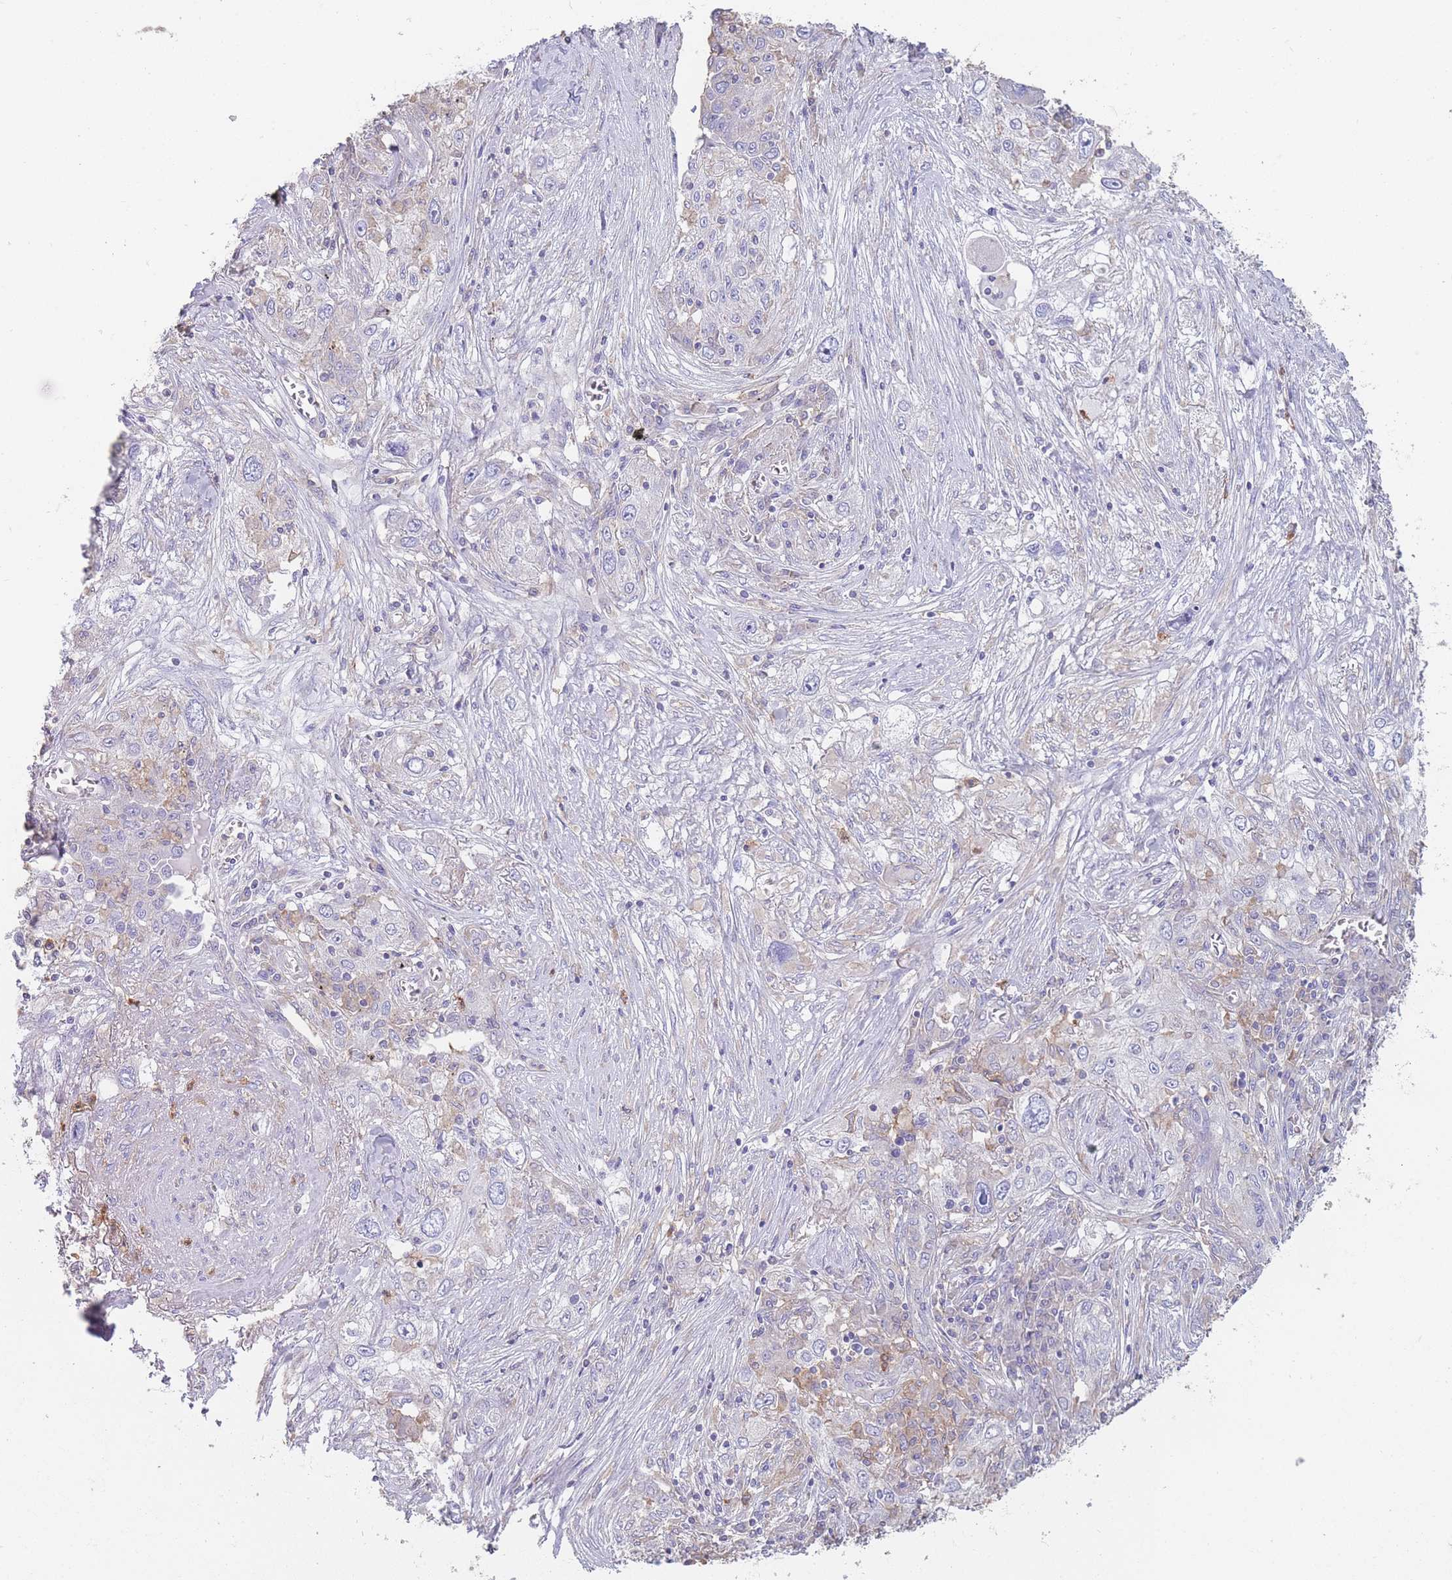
{"staining": {"intensity": "negative", "quantity": "none", "location": "none"}, "tissue": "lung cancer", "cell_type": "Tumor cells", "image_type": "cancer", "snomed": [{"axis": "morphology", "description": "Squamous cell carcinoma, NOS"}, {"axis": "topography", "description": "Lung"}], "caption": "A histopathology image of lung cancer stained for a protein exhibits no brown staining in tumor cells.", "gene": "CLEC12A", "patient": {"sex": "female", "age": 69}}